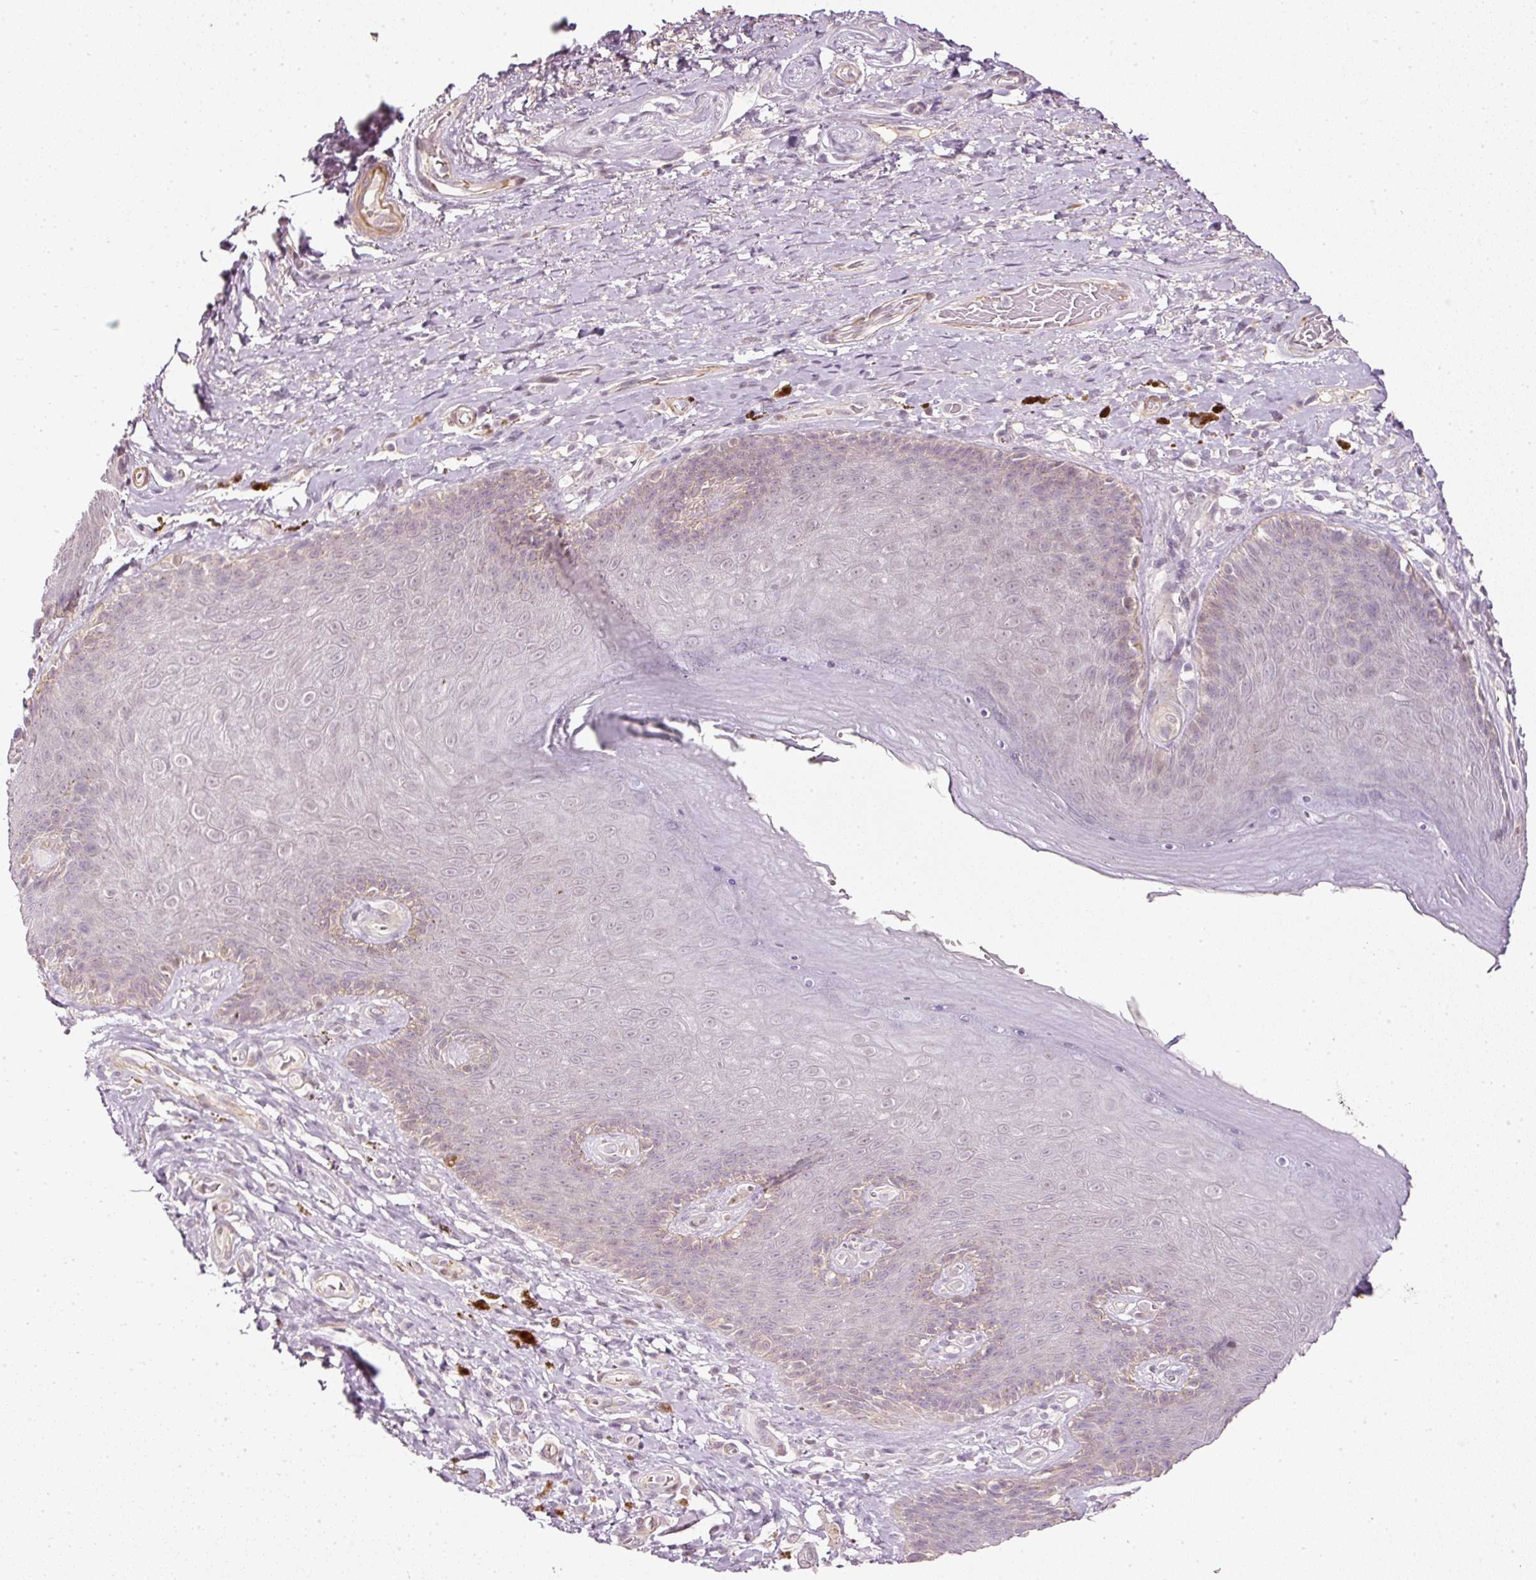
{"staining": {"intensity": "negative", "quantity": "none", "location": "none"}, "tissue": "skin", "cell_type": "Epidermal cells", "image_type": "normal", "snomed": [{"axis": "morphology", "description": "Normal tissue, NOS"}, {"axis": "topography", "description": "Anal"}, {"axis": "topography", "description": "Peripheral nerve tissue"}], "caption": "This is a histopathology image of immunohistochemistry (IHC) staining of normal skin, which shows no positivity in epidermal cells. The staining was performed using DAB (3,3'-diaminobenzidine) to visualize the protein expression in brown, while the nuclei were stained in blue with hematoxylin (Magnification: 20x).", "gene": "TOGARAM1", "patient": {"sex": "male", "age": 53}}